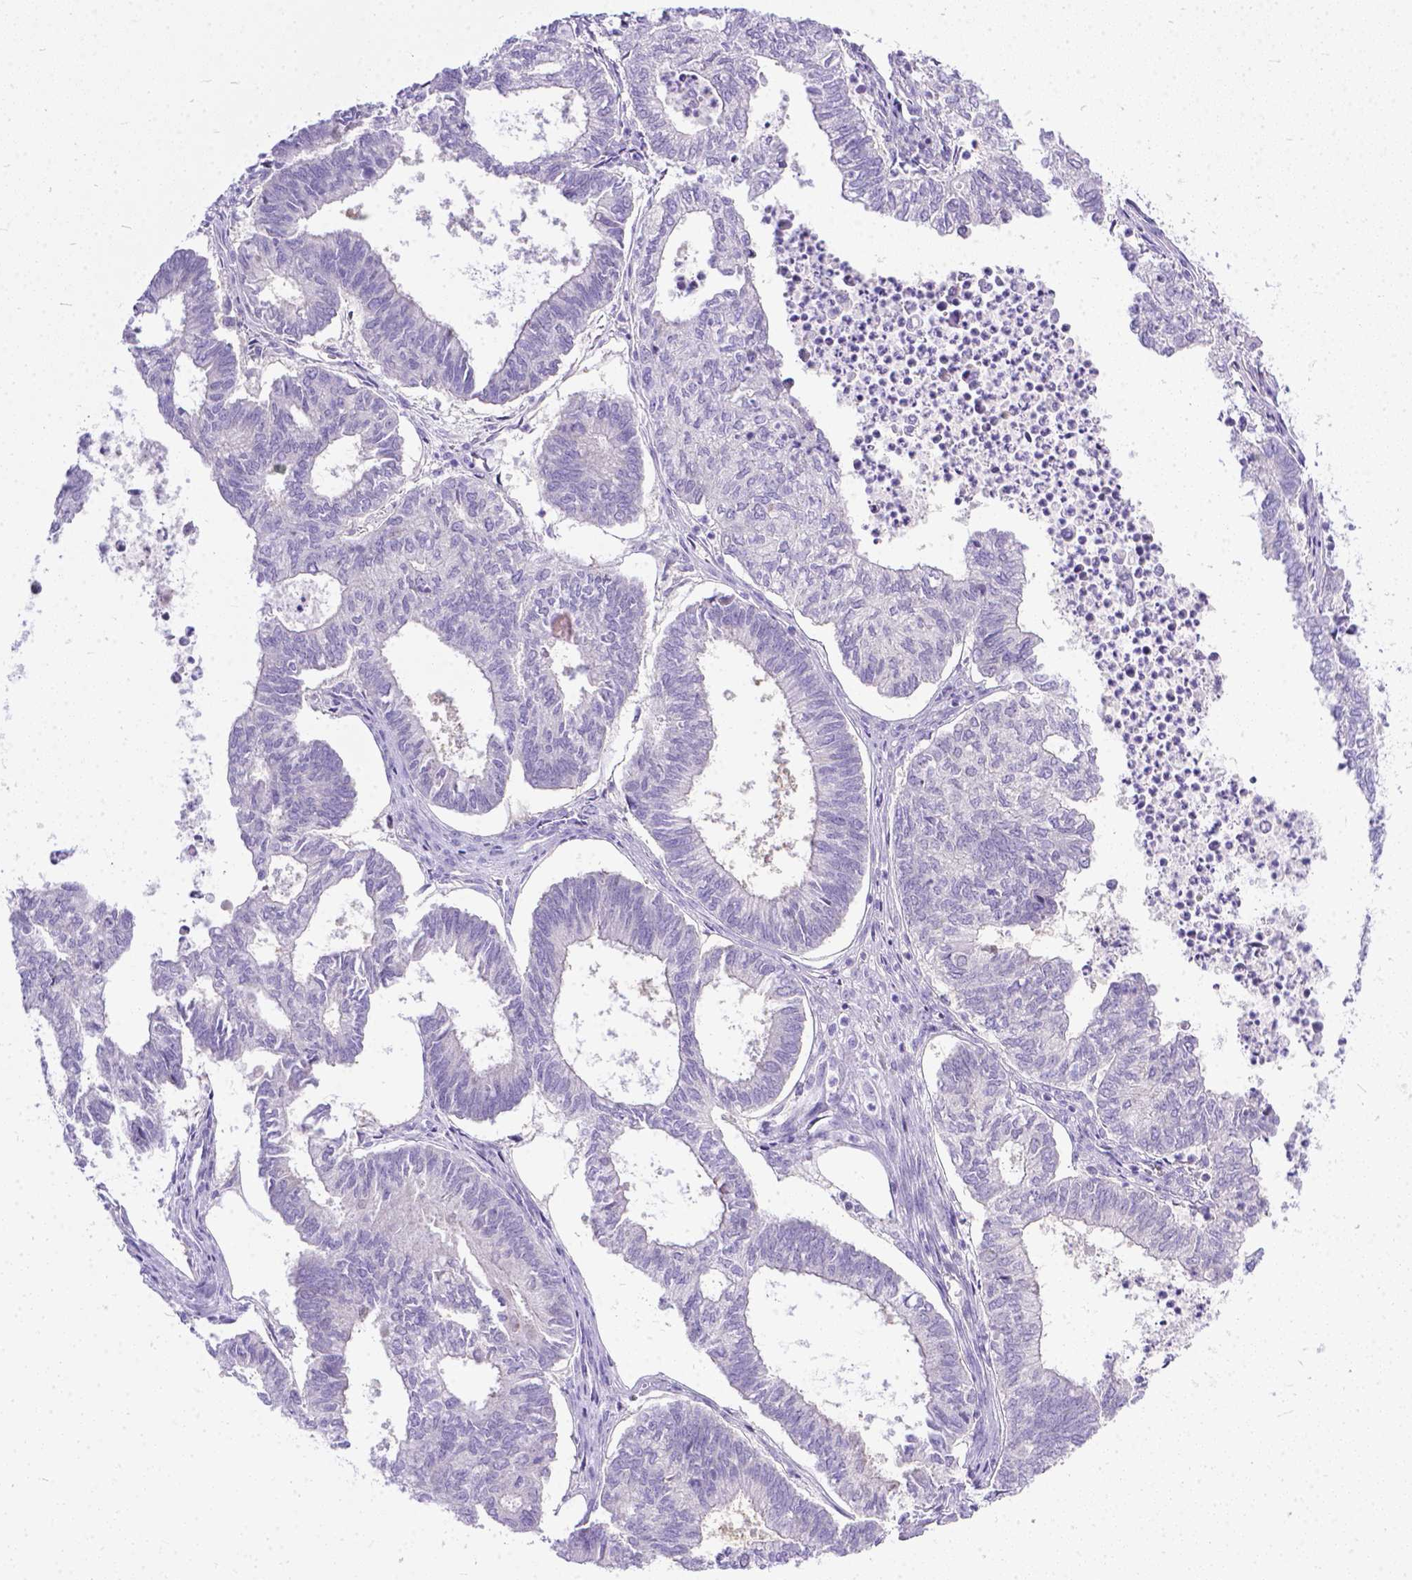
{"staining": {"intensity": "negative", "quantity": "none", "location": "none"}, "tissue": "ovarian cancer", "cell_type": "Tumor cells", "image_type": "cancer", "snomed": [{"axis": "morphology", "description": "Carcinoma, endometroid"}, {"axis": "topography", "description": "Ovary"}], "caption": "This histopathology image is of endometroid carcinoma (ovarian) stained with IHC to label a protein in brown with the nuclei are counter-stained blue. There is no expression in tumor cells.", "gene": "TTLL6", "patient": {"sex": "female", "age": 64}}